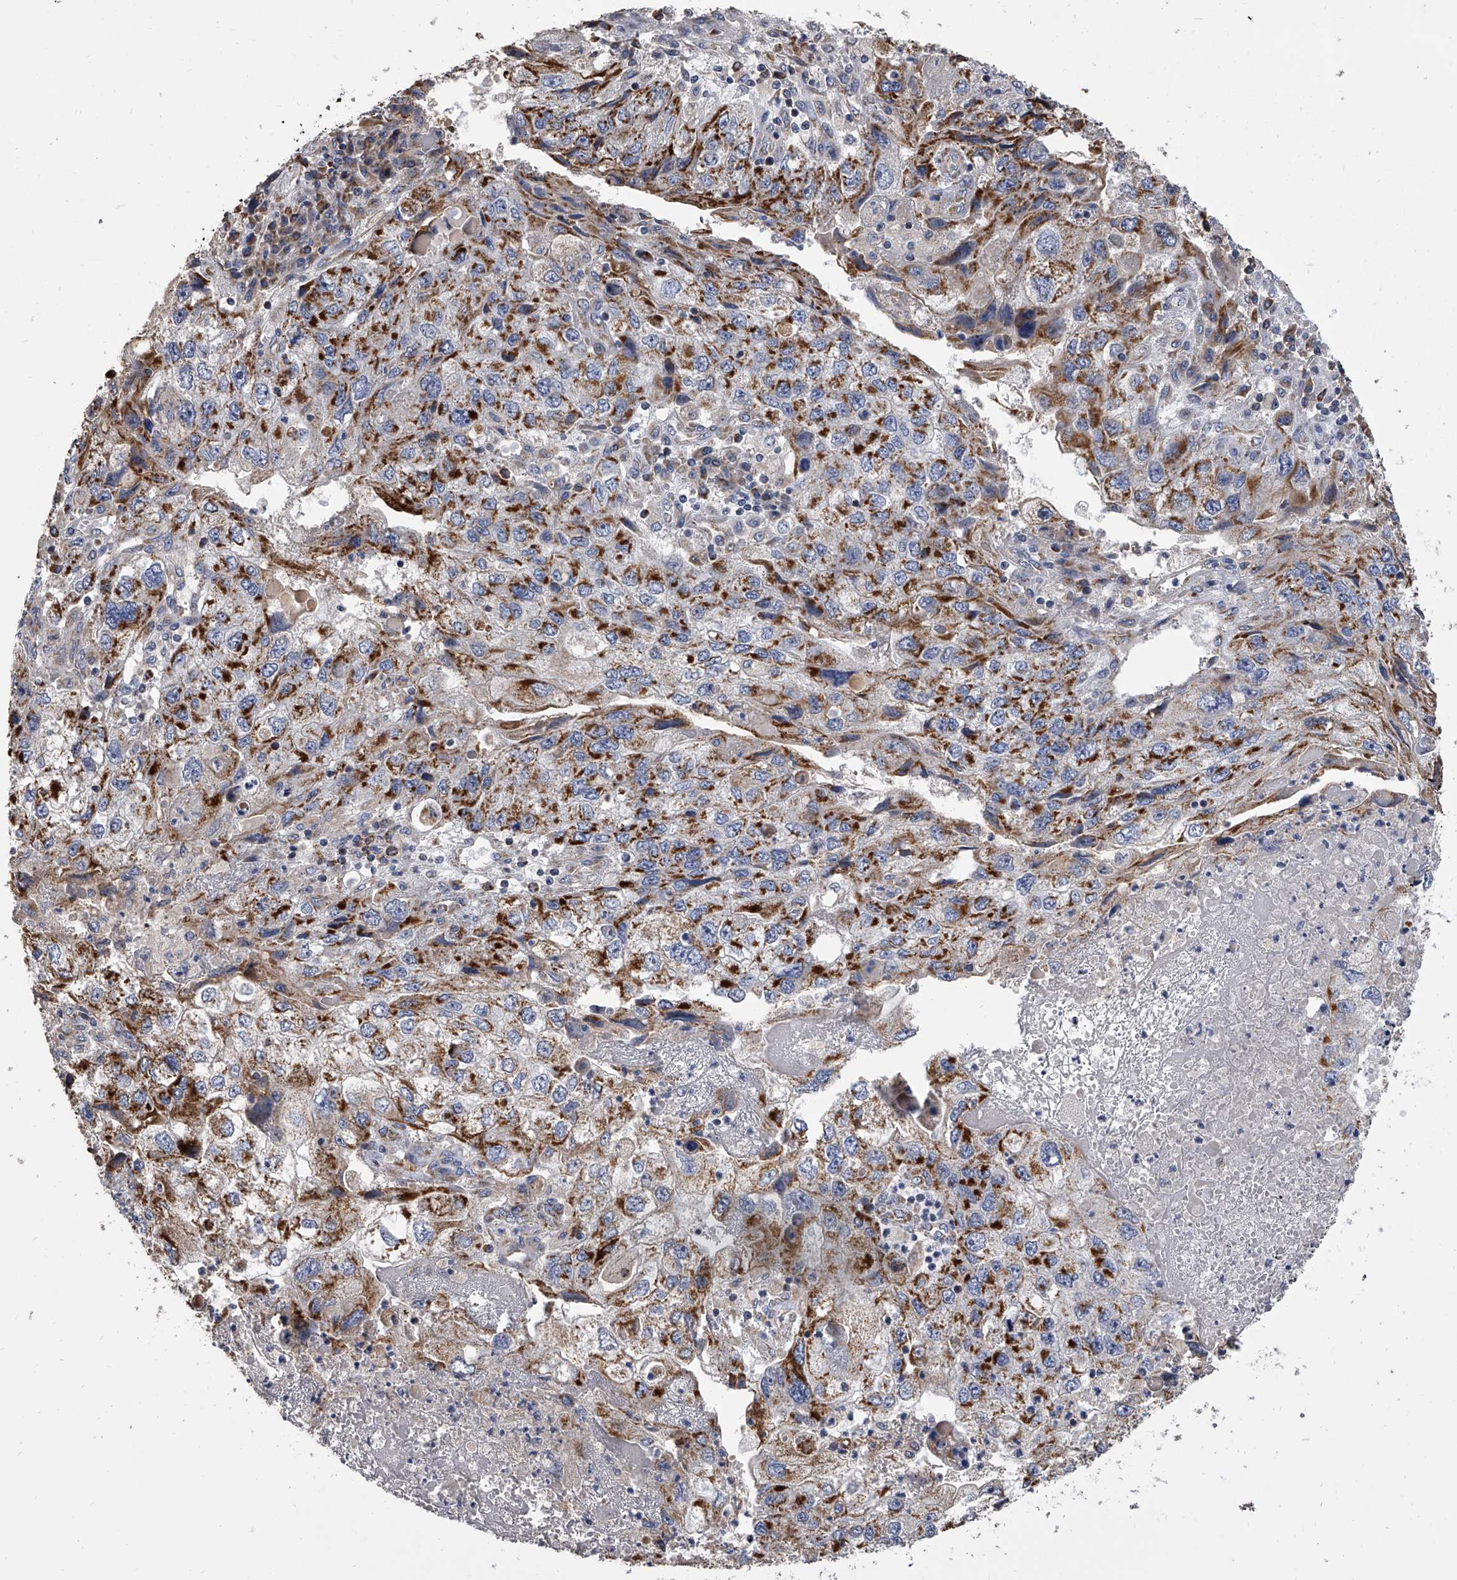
{"staining": {"intensity": "strong", "quantity": "25%-75%", "location": "cytoplasmic/membranous"}, "tissue": "endometrial cancer", "cell_type": "Tumor cells", "image_type": "cancer", "snomed": [{"axis": "morphology", "description": "Adenocarcinoma, NOS"}, {"axis": "topography", "description": "Endometrium"}], "caption": "A high-resolution micrograph shows IHC staining of adenocarcinoma (endometrial), which displays strong cytoplasmic/membranous staining in about 25%-75% of tumor cells.", "gene": "MRPL28", "patient": {"sex": "female", "age": 49}}